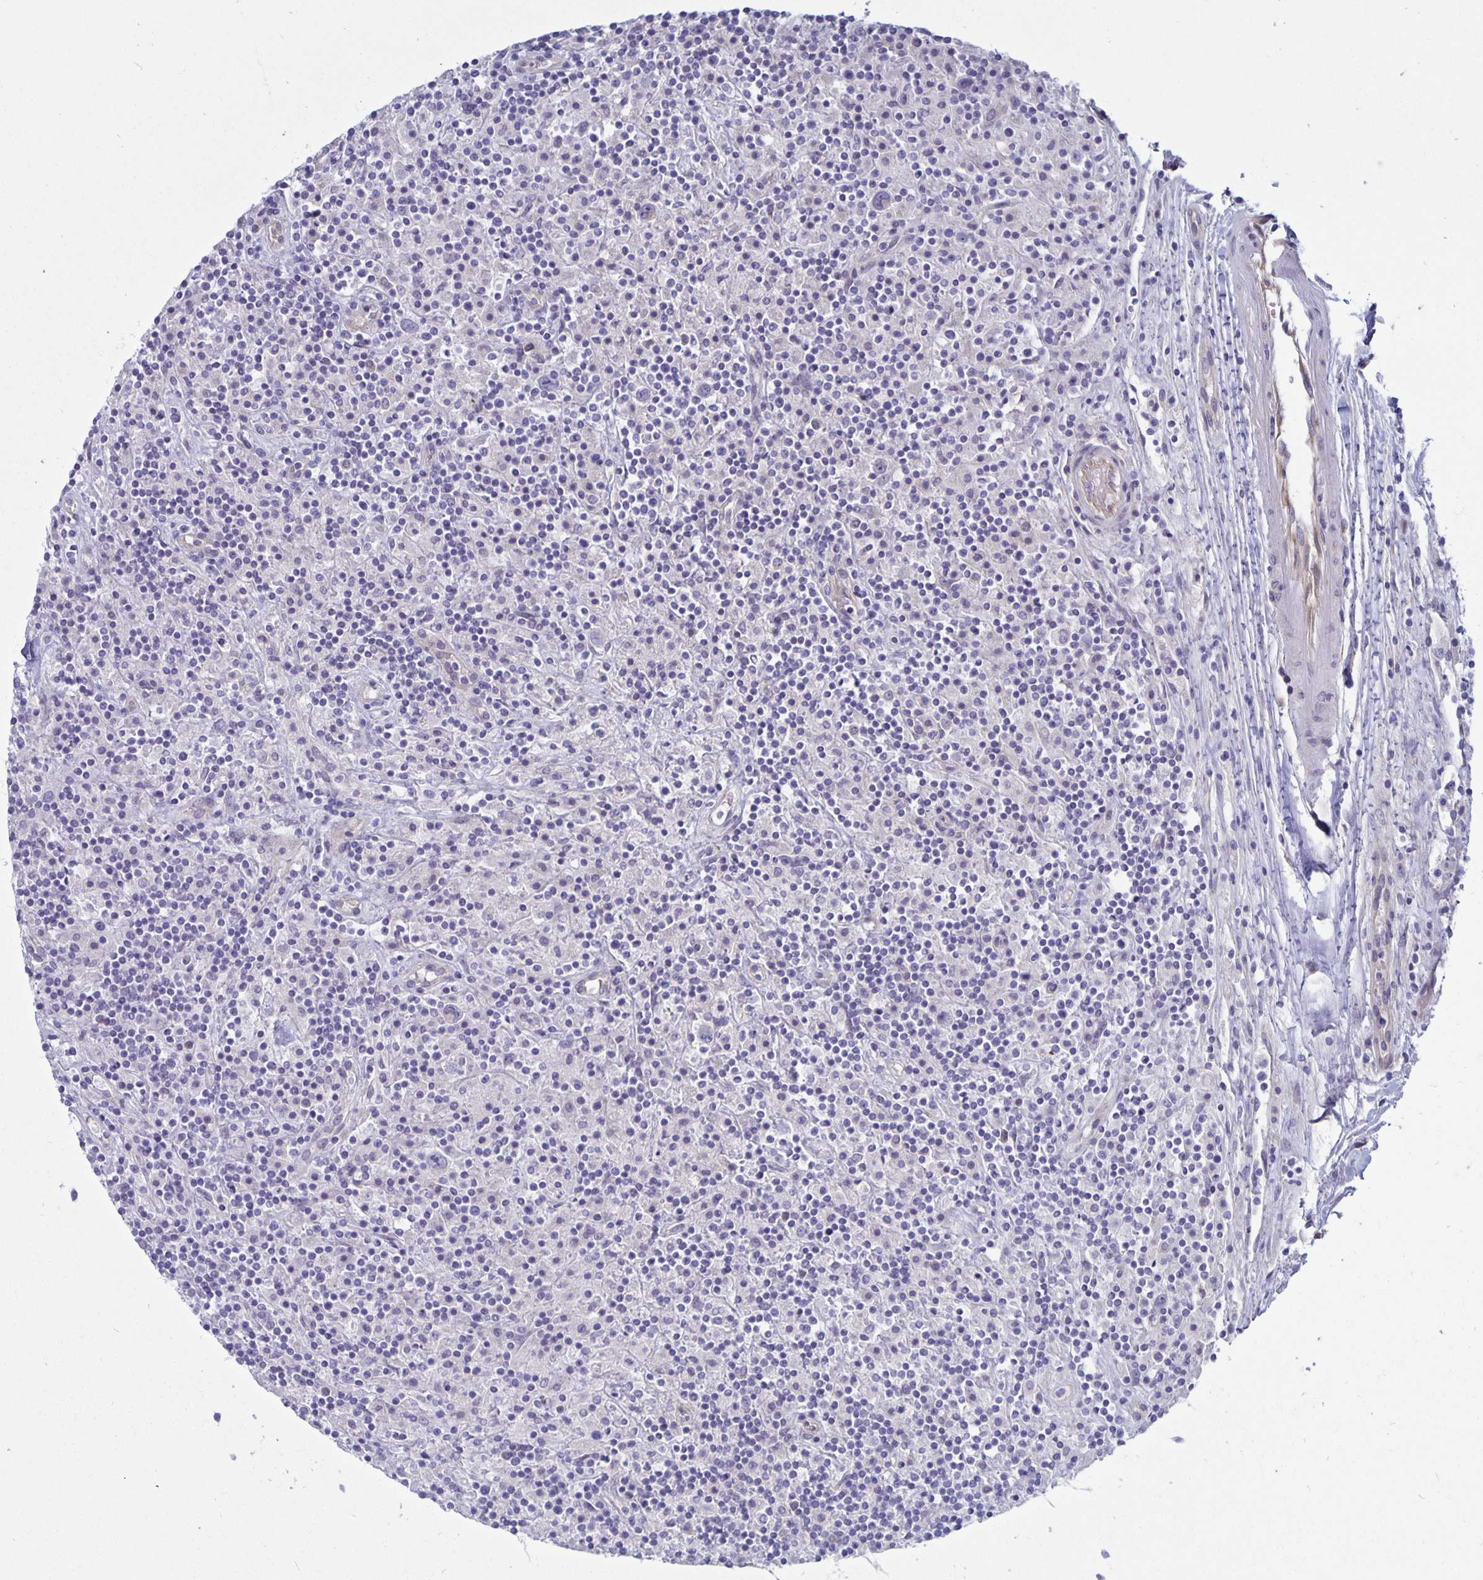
{"staining": {"intensity": "negative", "quantity": "none", "location": "none"}, "tissue": "lymphoma", "cell_type": "Tumor cells", "image_type": "cancer", "snomed": [{"axis": "morphology", "description": "Hodgkin's disease, NOS"}, {"axis": "topography", "description": "Lymph node"}], "caption": "Lymphoma was stained to show a protein in brown. There is no significant expression in tumor cells.", "gene": "PLCB3", "patient": {"sex": "male", "age": 70}}